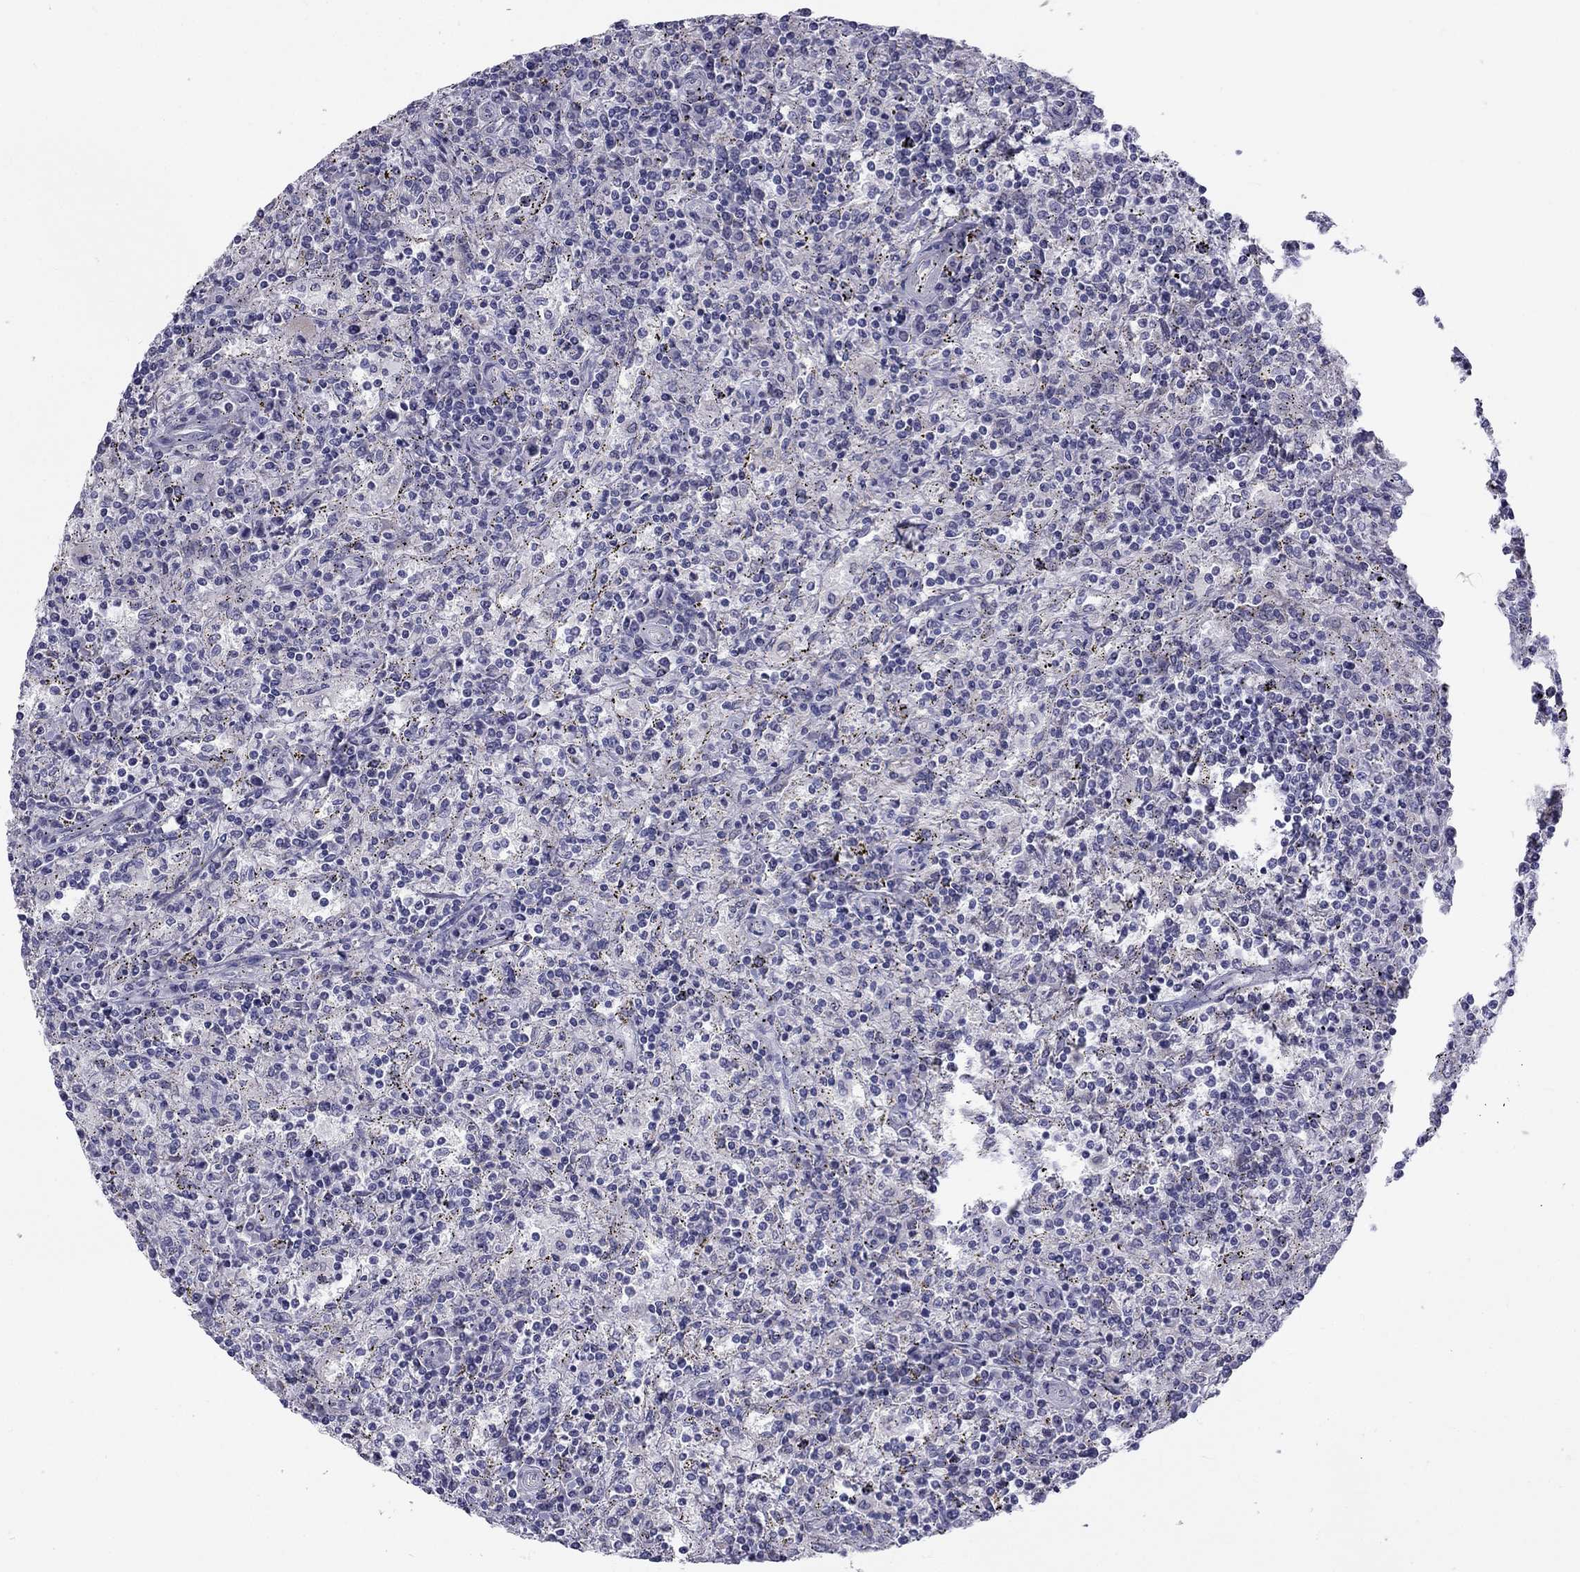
{"staining": {"intensity": "negative", "quantity": "none", "location": "none"}, "tissue": "lymphoma", "cell_type": "Tumor cells", "image_type": "cancer", "snomed": [{"axis": "morphology", "description": "Malignant lymphoma, non-Hodgkin's type, Low grade"}, {"axis": "topography", "description": "Spleen"}], "caption": "High magnification brightfield microscopy of lymphoma stained with DAB (brown) and counterstained with hematoxylin (blue): tumor cells show no significant staining.", "gene": "CLPSL2", "patient": {"sex": "male", "age": 62}}